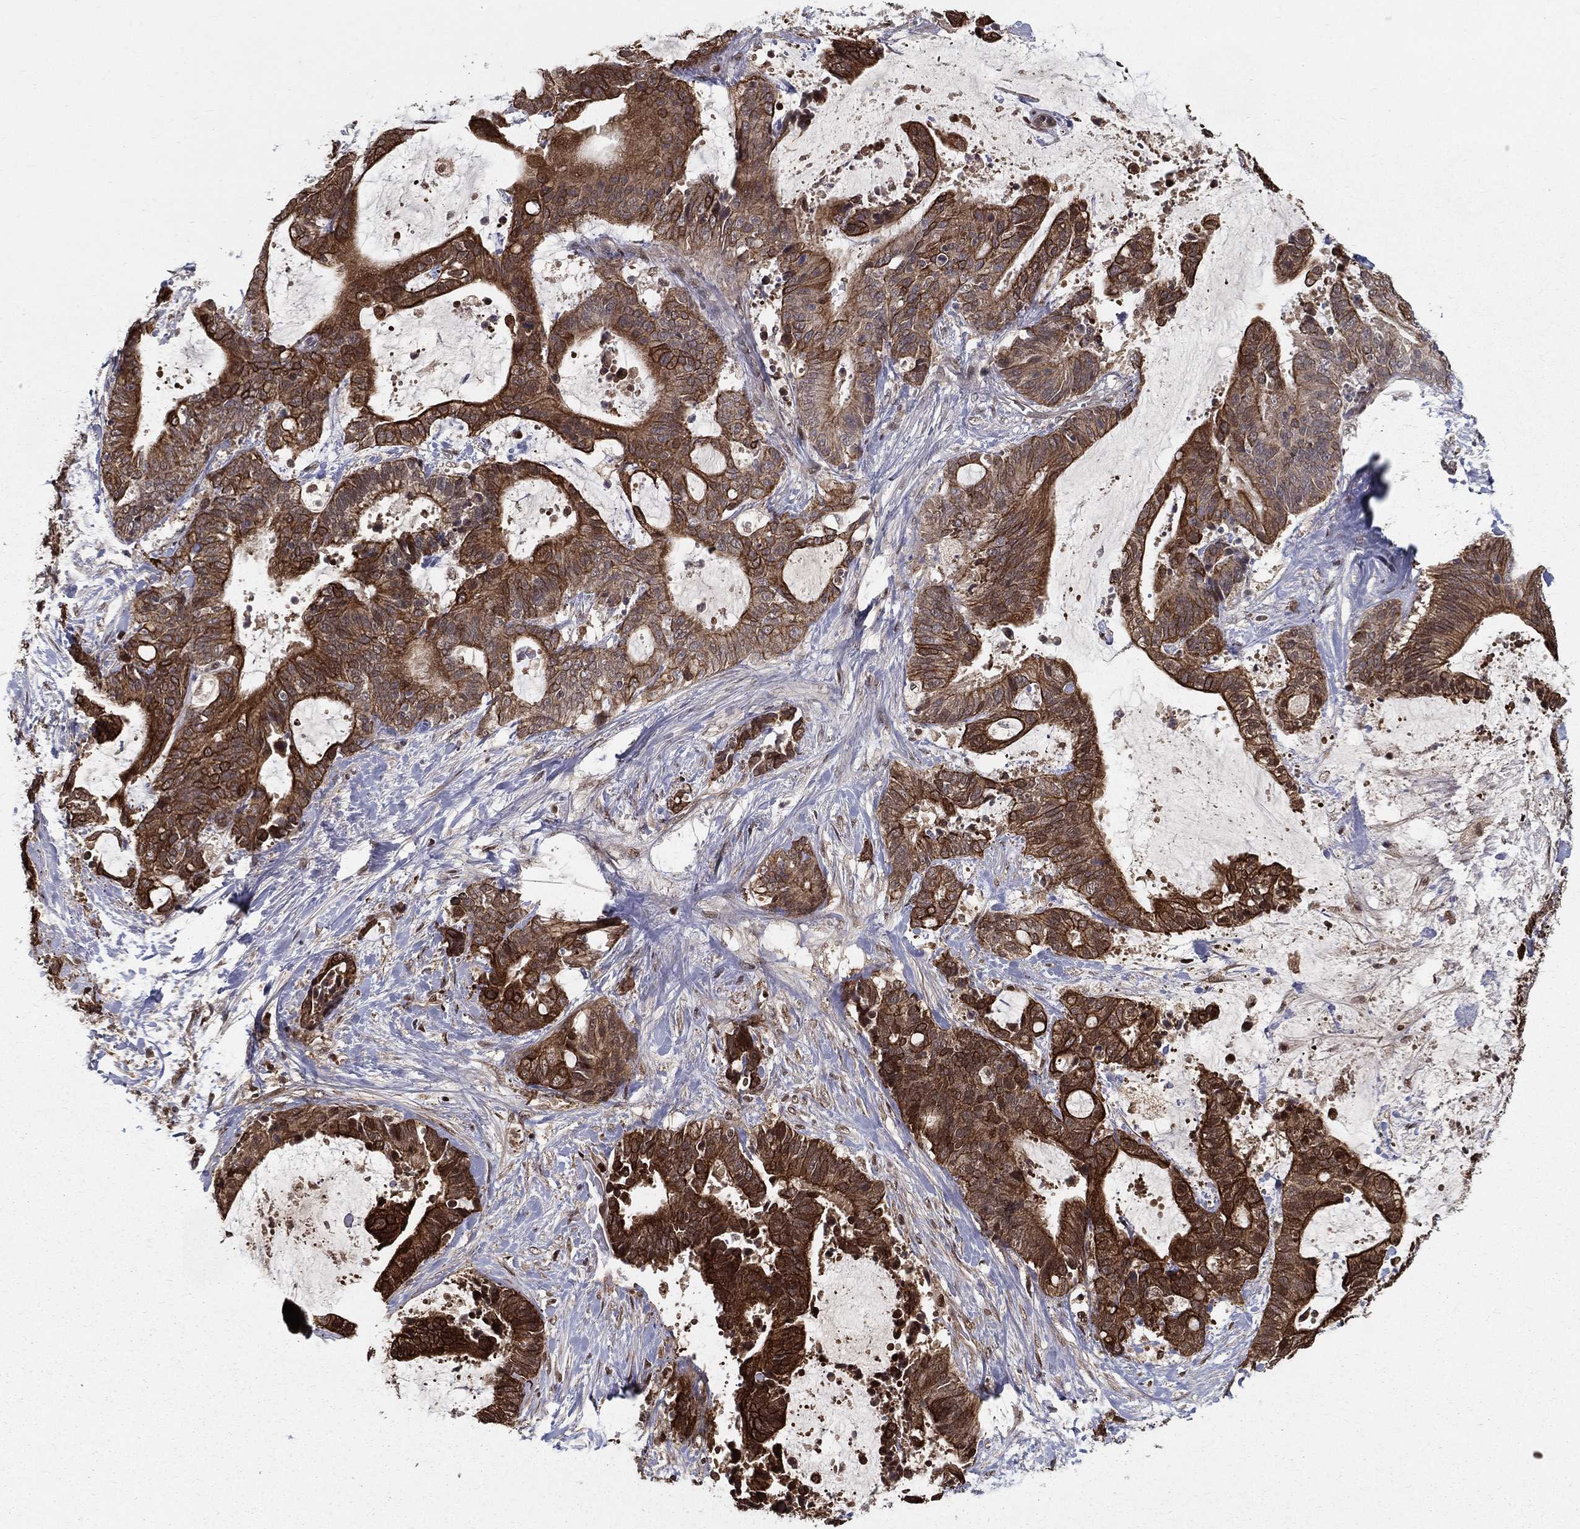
{"staining": {"intensity": "strong", "quantity": ">75%", "location": "cytoplasmic/membranous"}, "tissue": "liver cancer", "cell_type": "Tumor cells", "image_type": "cancer", "snomed": [{"axis": "morphology", "description": "Cholangiocarcinoma"}, {"axis": "topography", "description": "Liver"}], "caption": "A brown stain highlights strong cytoplasmic/membranous positivity of a protein in liver cancer tumor cells. (IHC, brightfield microscopy, high magnification).", "gene": "SLC6A6", "patient": {"sex": "female", "age": 73}}